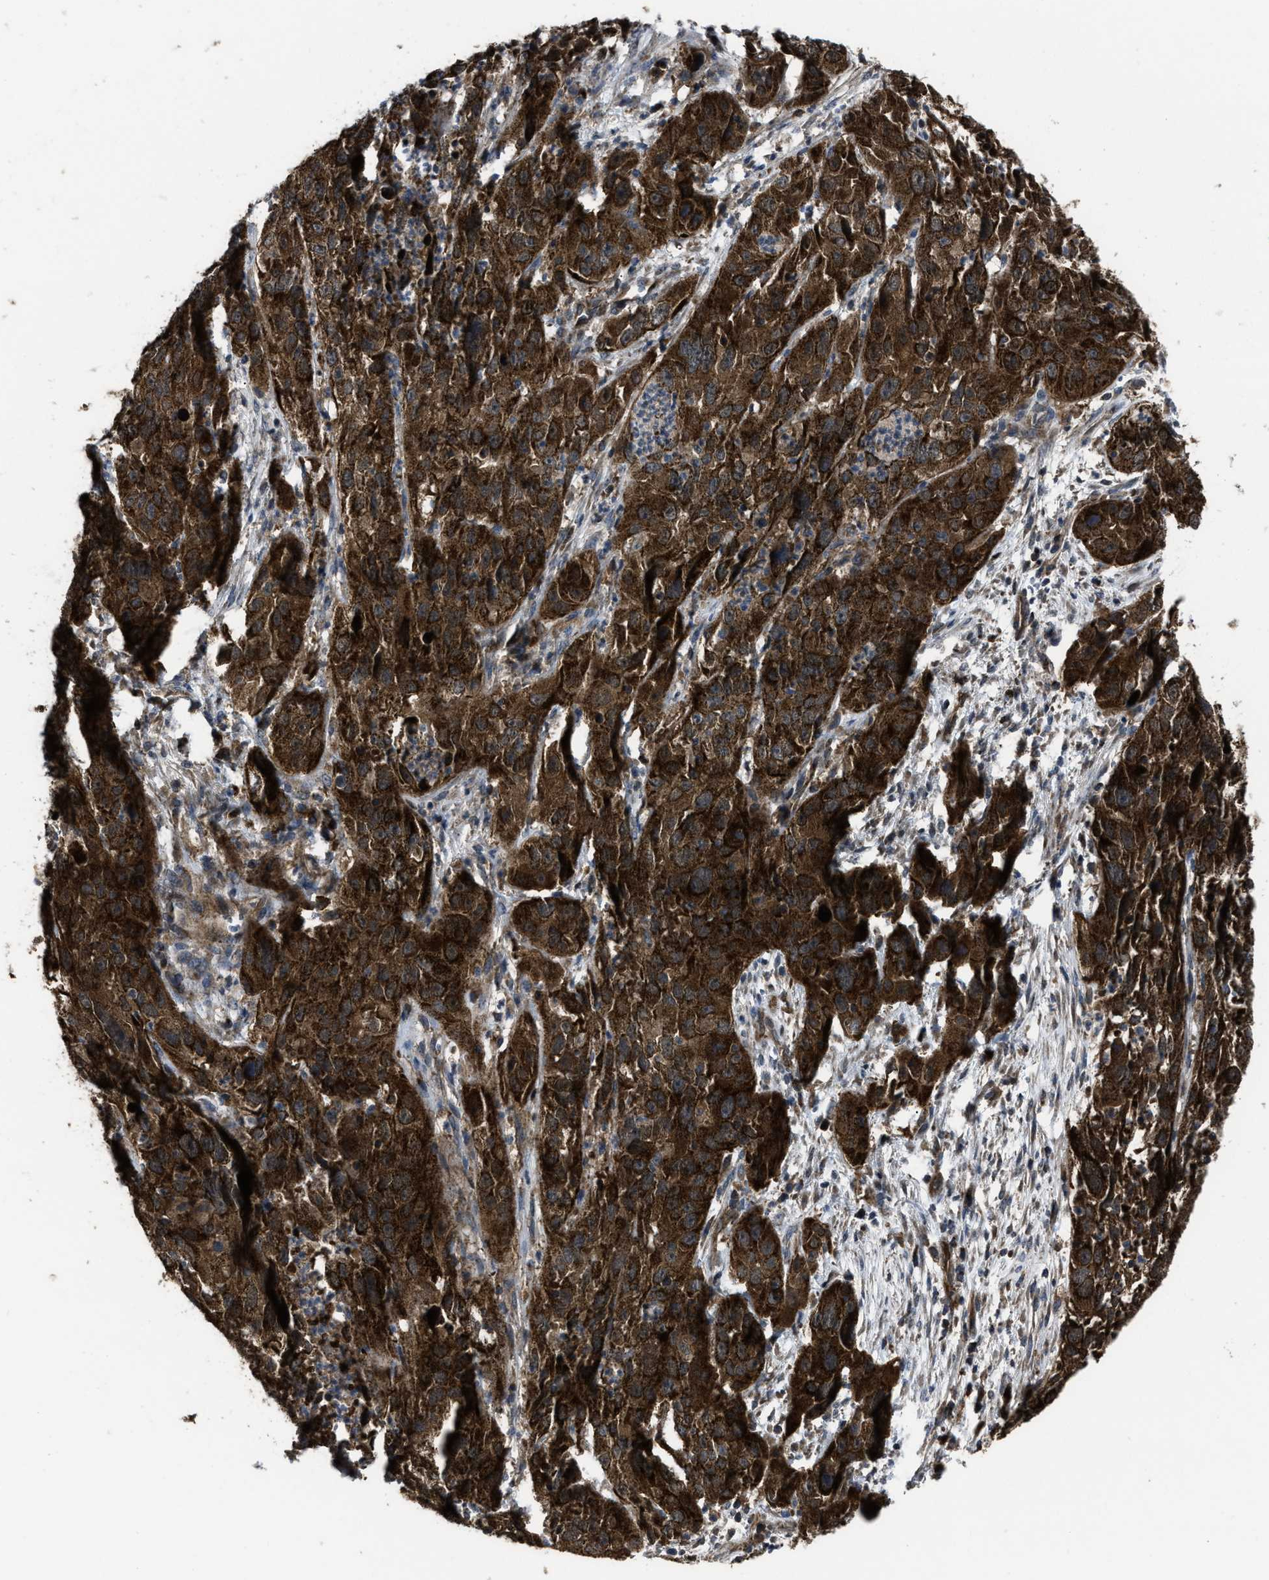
{"staining": {"intensity": "strong", "quantity": ">75%", "location": "cytoplasmic/membranous"}, "tissue": "cervical cancer", "cell_type": "Tumor cells", "image_type": "cancer", "snomed": [{"axis": "morphology", "description": "Squamous cell carcinoma, NOS"}, {"axis": "topography", "description": "Cervix"}], "caption": "Brown immunohistochemical staining in cervical cancer (squamous cell carcinoma) shows strong cytoplasmic/membranous positivity in approximately >75% of tumor cells.", "gene": "PASK", "patient": {"sex": "female", "age": 32}}